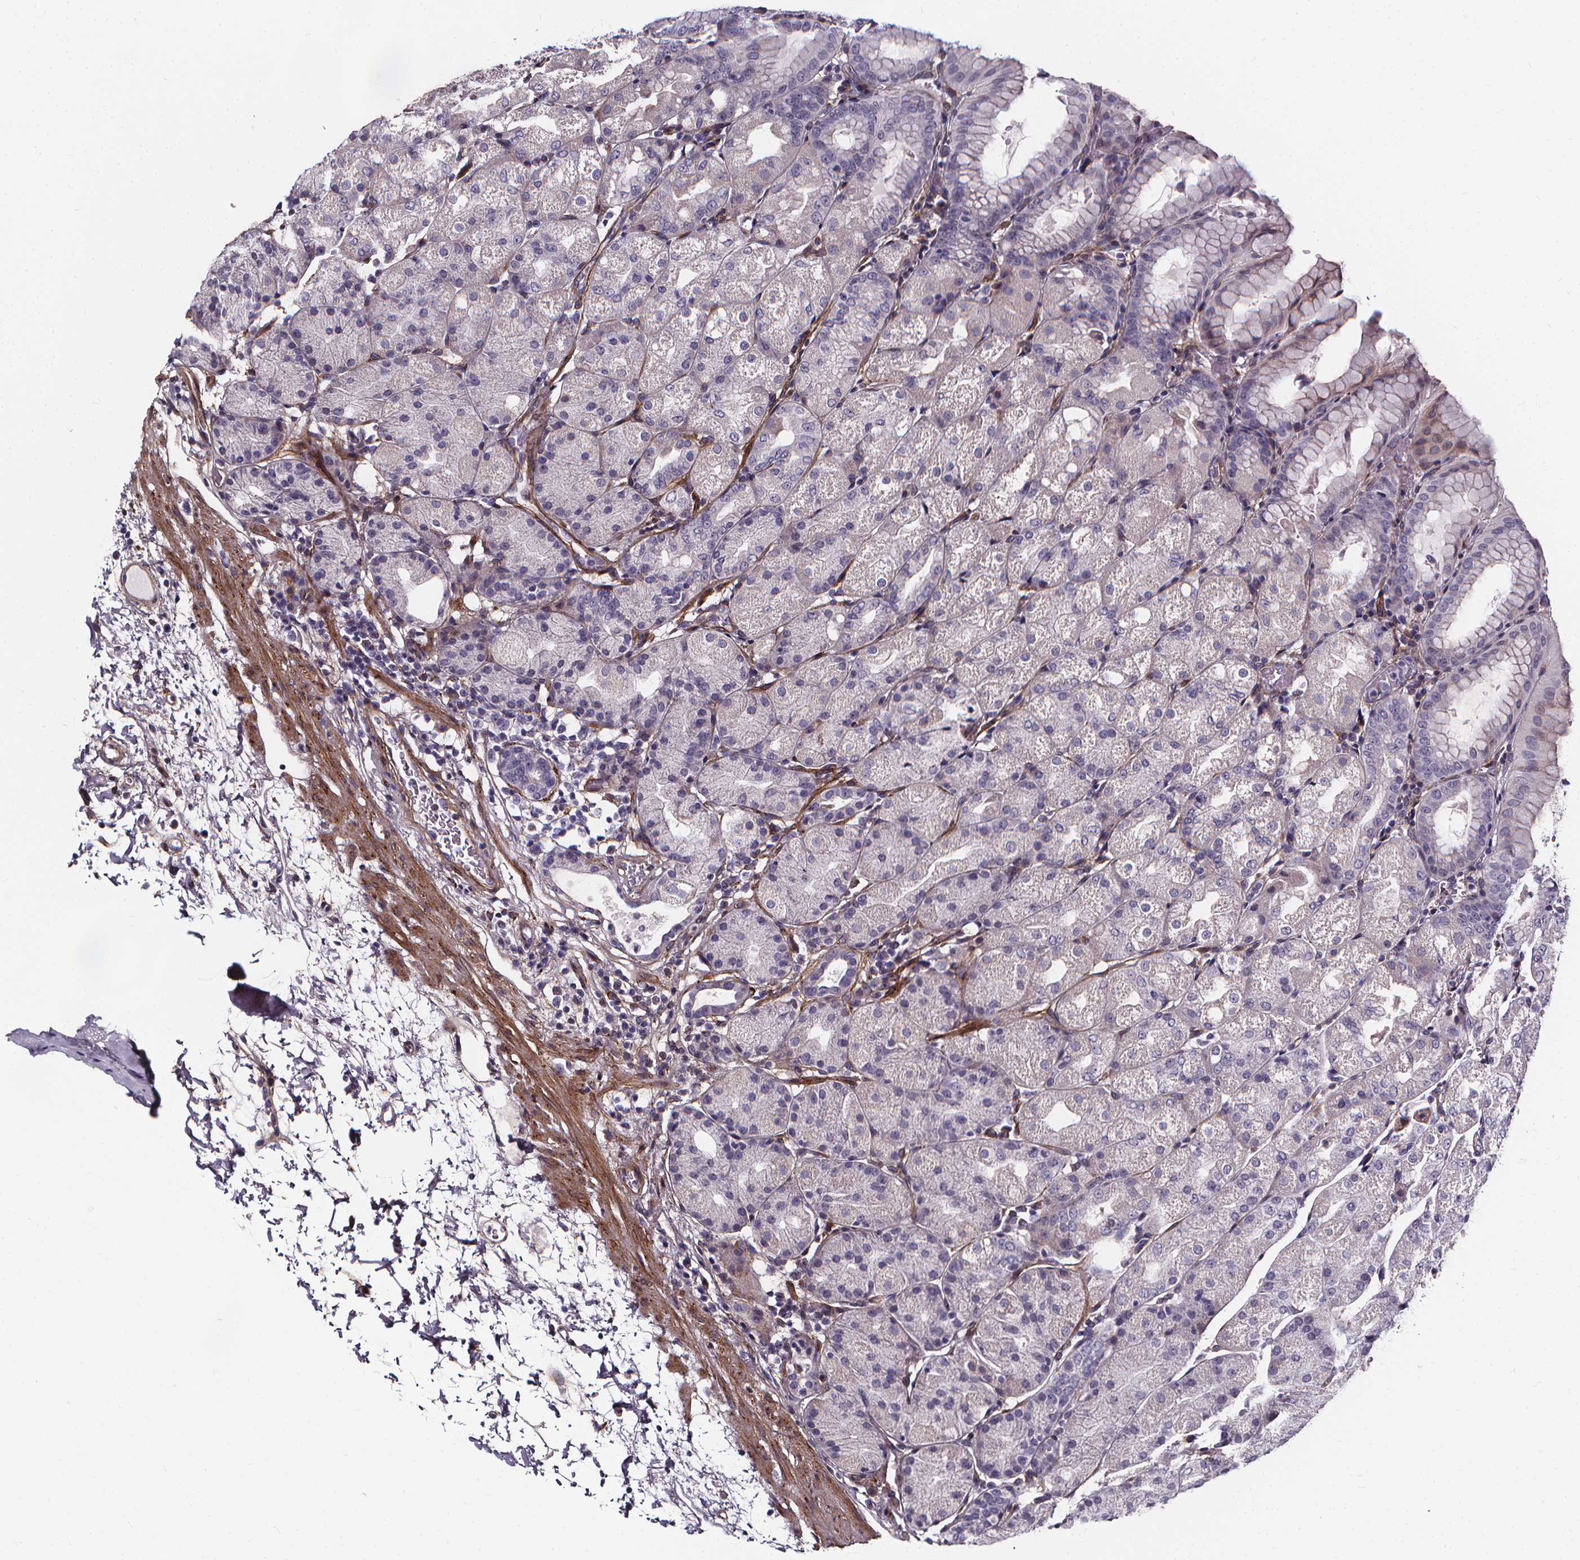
{"staining": {"intensity": "negative", "quantity": "none", "location": "none"}, "tissue": "stomach", "cell_type": "Glandular cells", "image_type": "normal", "snomed": [{"axis": "morphology", "description": "Normal tissue, NOS"}, {"axis": "topography", "description": "Stomach, upper"}, {"axis": "topography", "description": "Stomach"}, {"axis": "topography", "description": "Stomach, lower"}], "caption": "Glandular cells show no significant protein expression in normal stomach. (DAB (3,3'-diaminobenzidine) immunohistochemistry (IHC) with hematoxylin counter stain).", "gene": "AEBP1", "patient": {"sex": "male", "age": 62}}